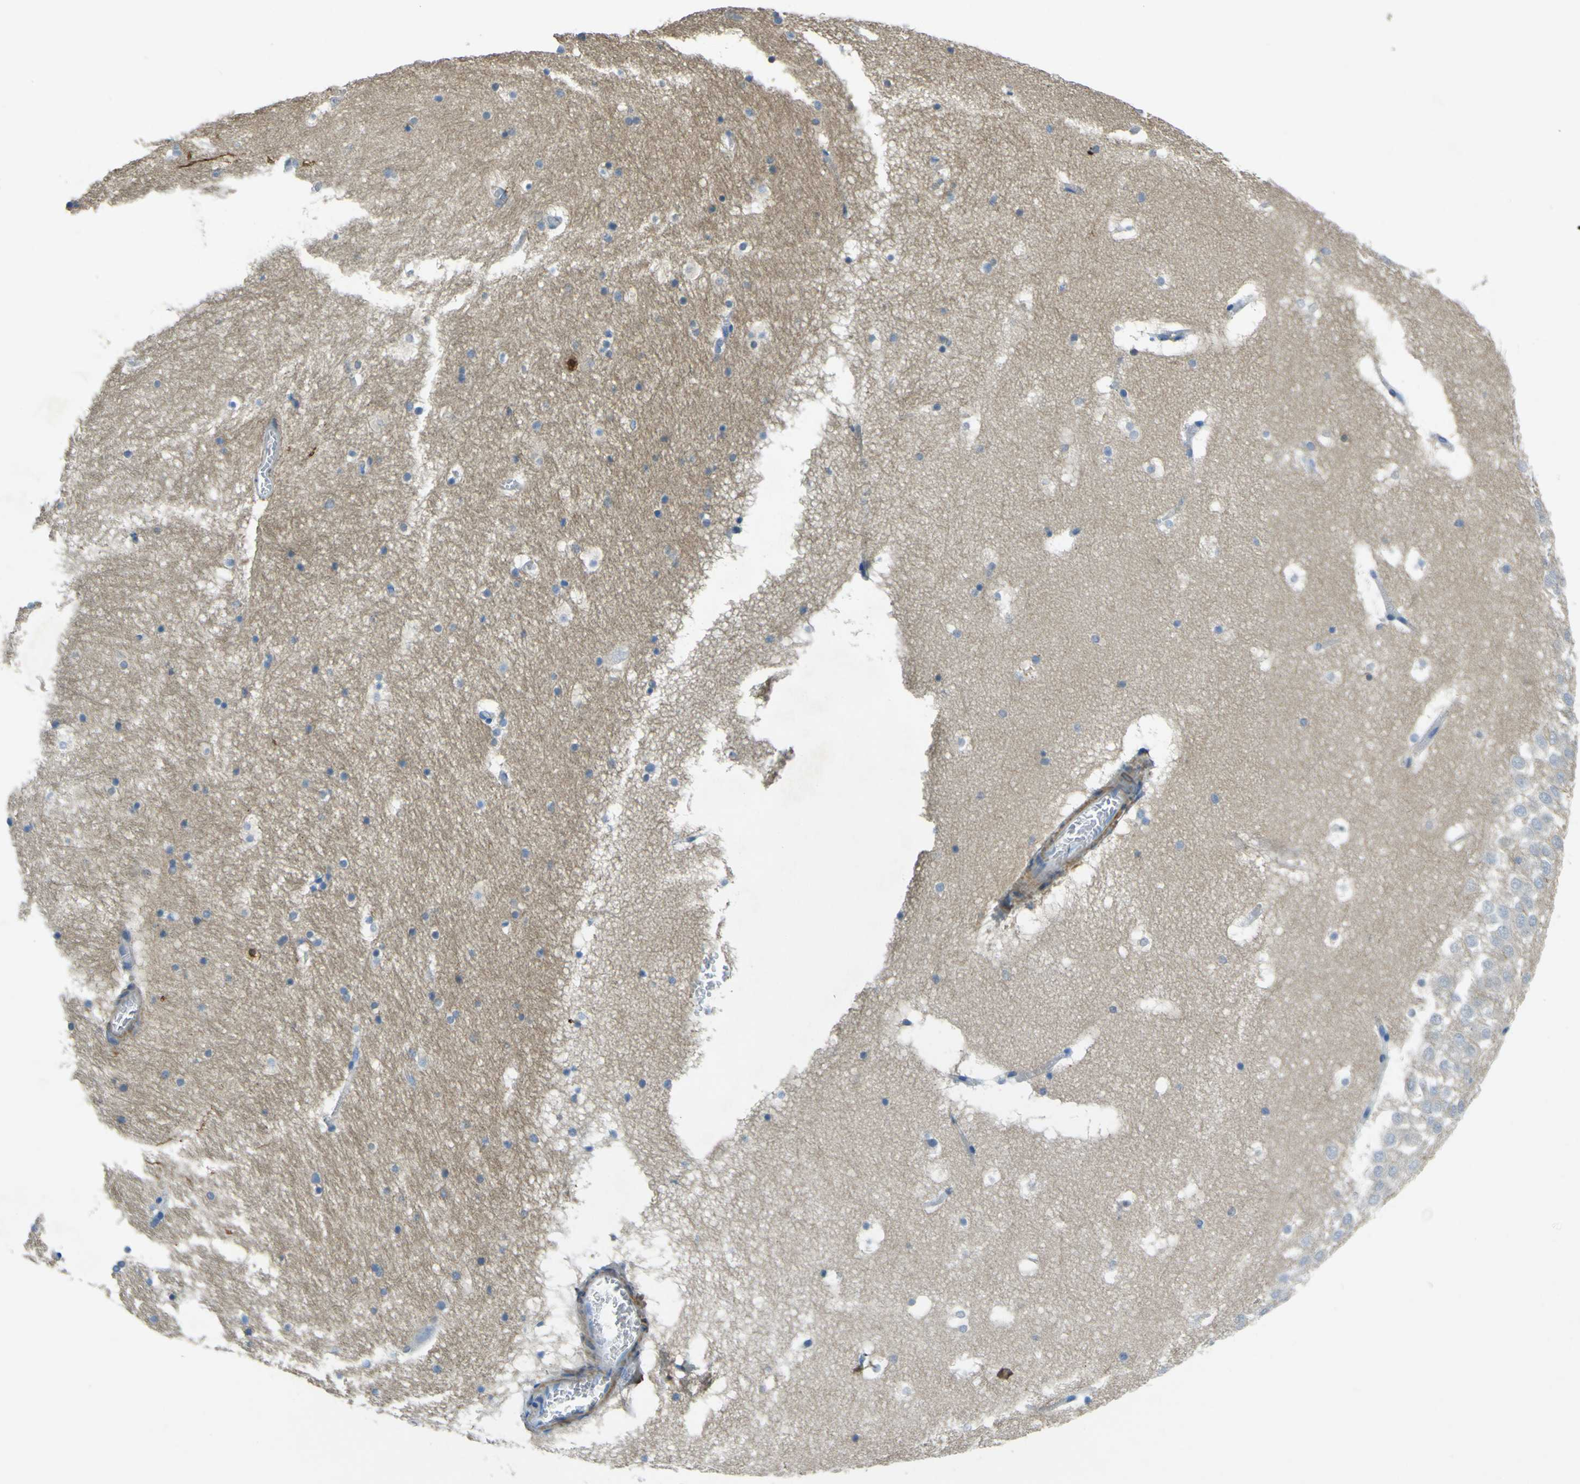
{"staining": {"intensity": "negative", "quantity": "none", "location": "none"}, "tissue": "hippocampus", "cell_type": "Glial cells", "image_type": "normal", "snomed": [{"axis": "morphology", "description": "Normal tissue, NOS"}, {"axis": "topography", "description": "Hippocampus"}], "caption": "This micrograph is of benign hippocampus stained with immunohistochemistry (IHC) to label a protein in brown with the nuclei are counter-stained blue. There is no positivity in glial cells.", "gene": "OGN", "patient": {"sex": "male", "age": 45}}